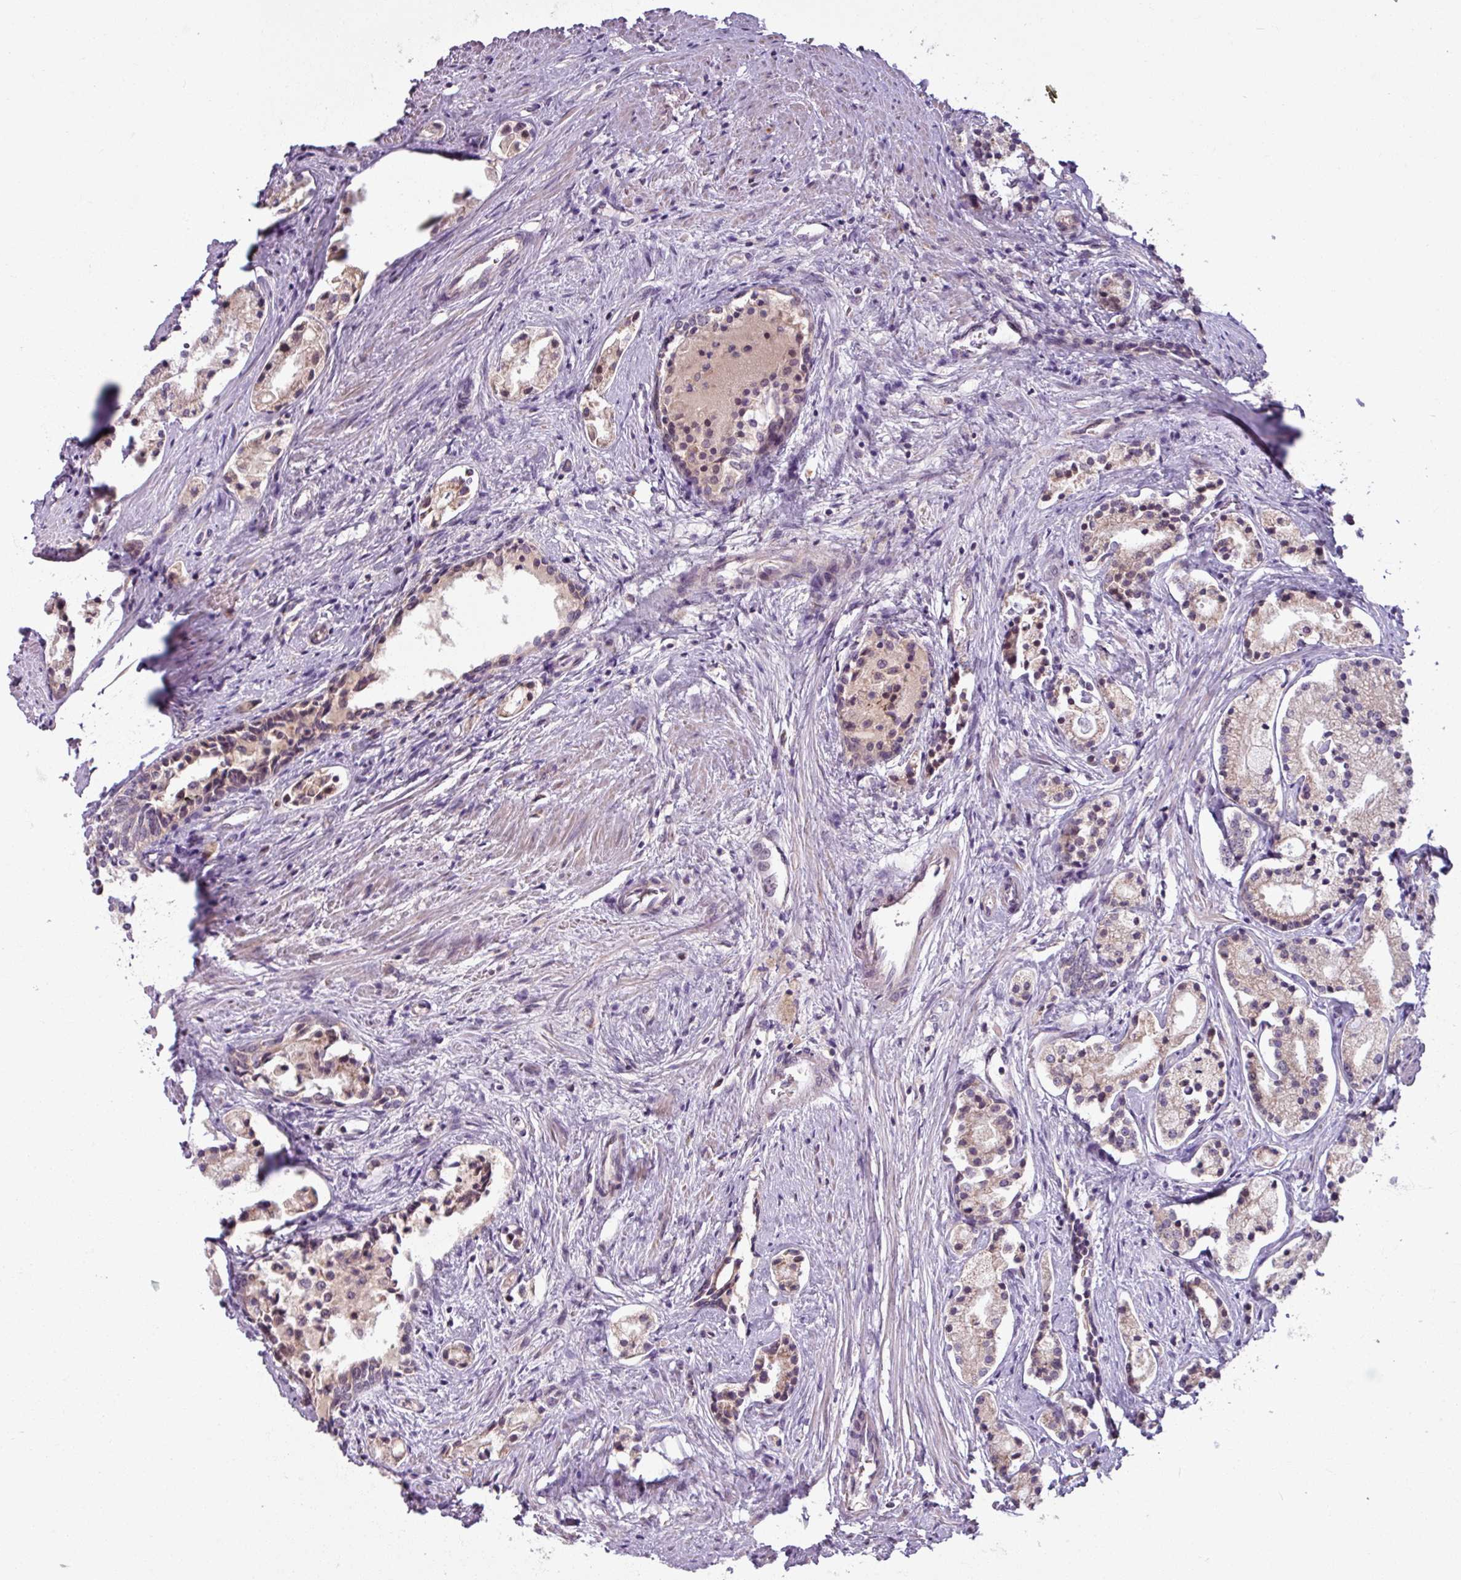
{"staining": {"intensity": "weak", "quantity": "<25%", "location": "cytoplasmic/membranous"}, "tissue": "prostate cancer", "cell_type": "Tumor cells", "image_type": "cancer", "snomed": [{"axis": "morphology", "description": "Adenocarcinoma, High grade"}, {"axis": "topography", "description": "Prostate"}], "caption": "Prostate high-grade adenocarcinoma was stained to show a protein in brown. There is no significant positivity in tumor cells.", "gene": "OGFOD3", "patient": {"sex": "male", "age": 69}}